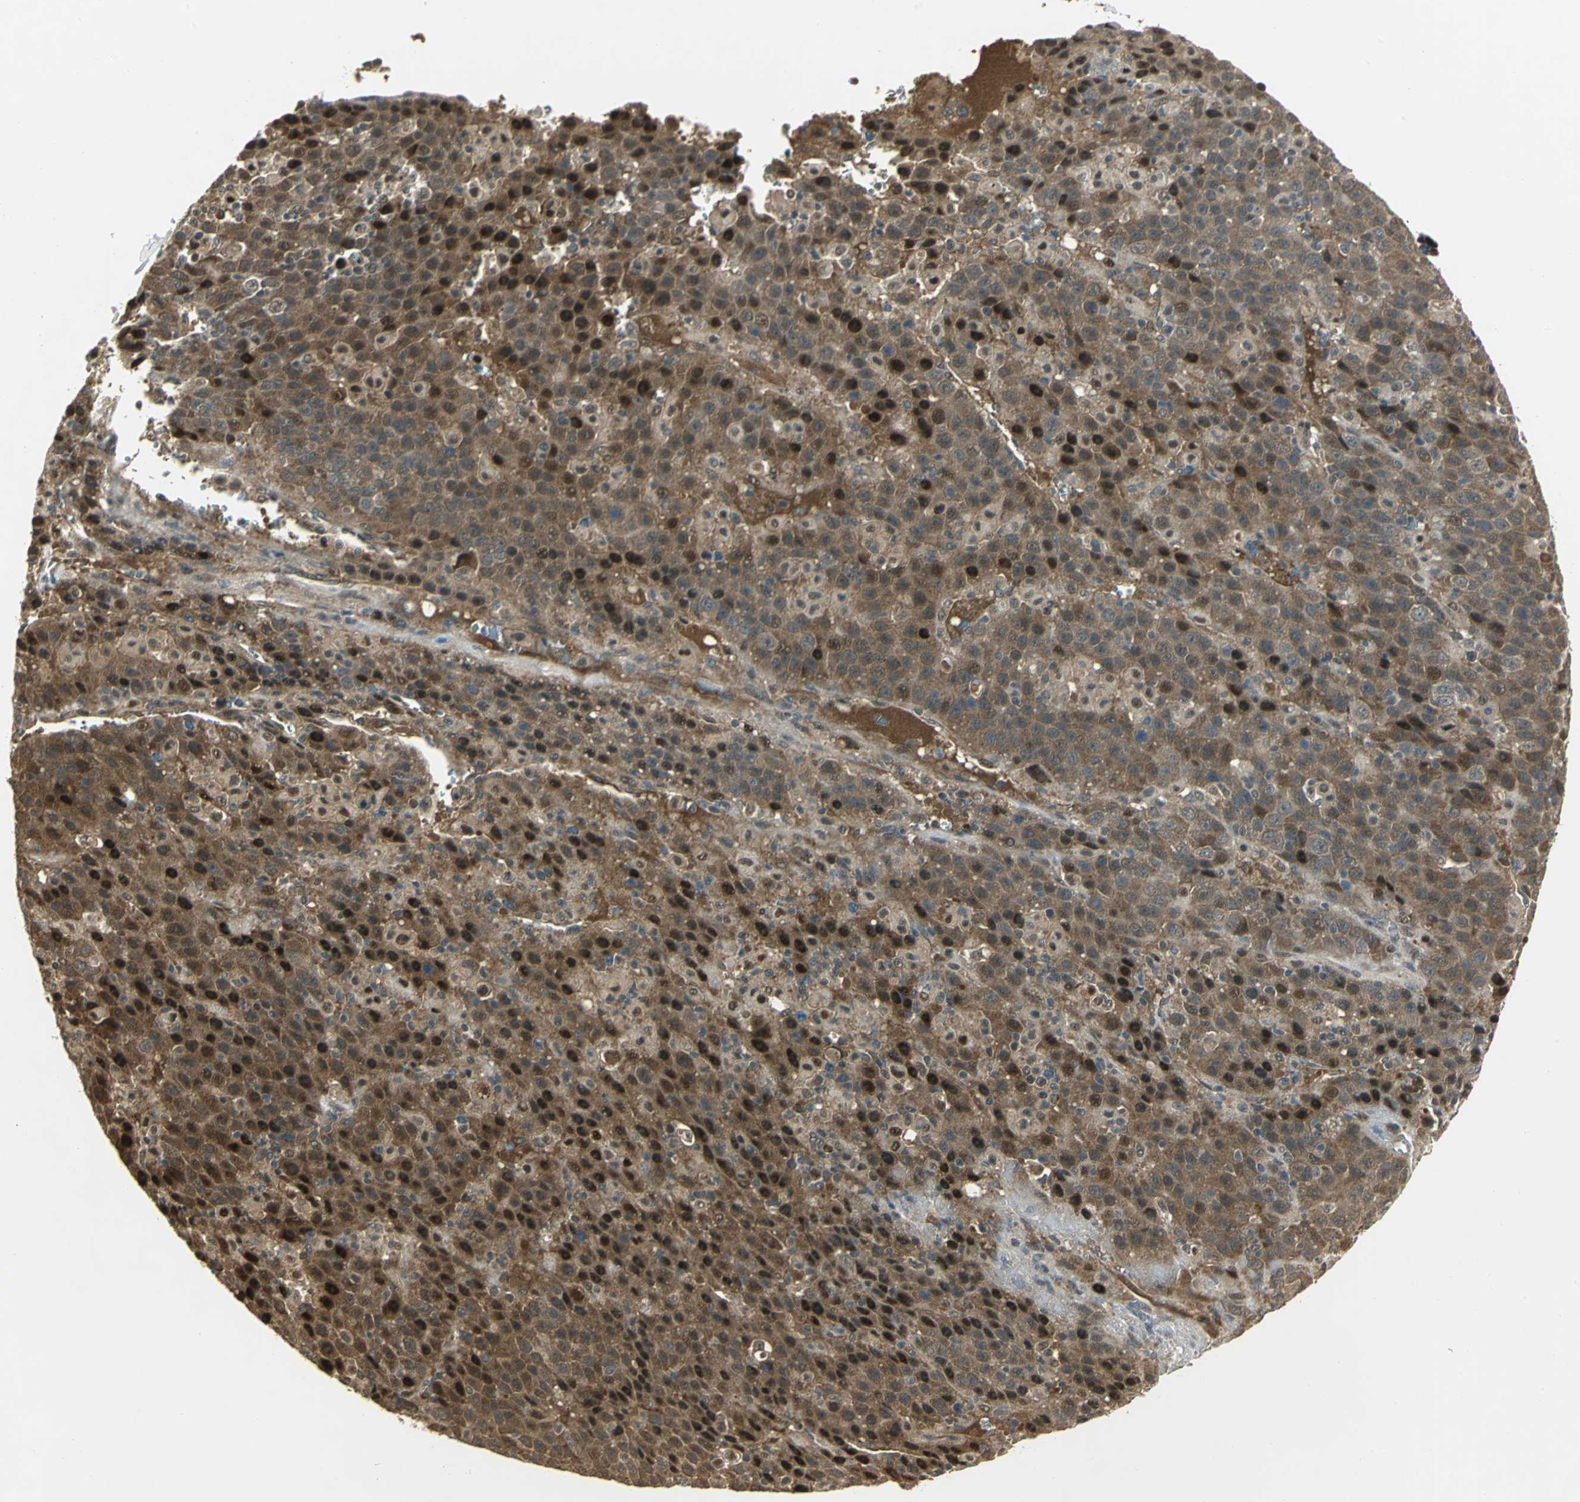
{"staining": {"intensity": "strong", "quantity": ">75%", "location": "cytoplasmic/membranous,nuclear"}, "tissue": "liver cancer", "cell_type": "Tumor cells", "image_type": "cancer", "snomed": [{"axis": "morphology", "description": "Carcinoma, Hepatocellular, NOS"}, {"axis": "topography", "description": "Liver"}], "caption": "This image reveals immunohistochemistry staining of human hepatocellular carcinoma (liver), with high strong cytoplasmic/membranous and nuclear expression in approximately >75% of tumor cells.", "gene": "PSMC4", "patient": {"sex": "female", "age": 53}}